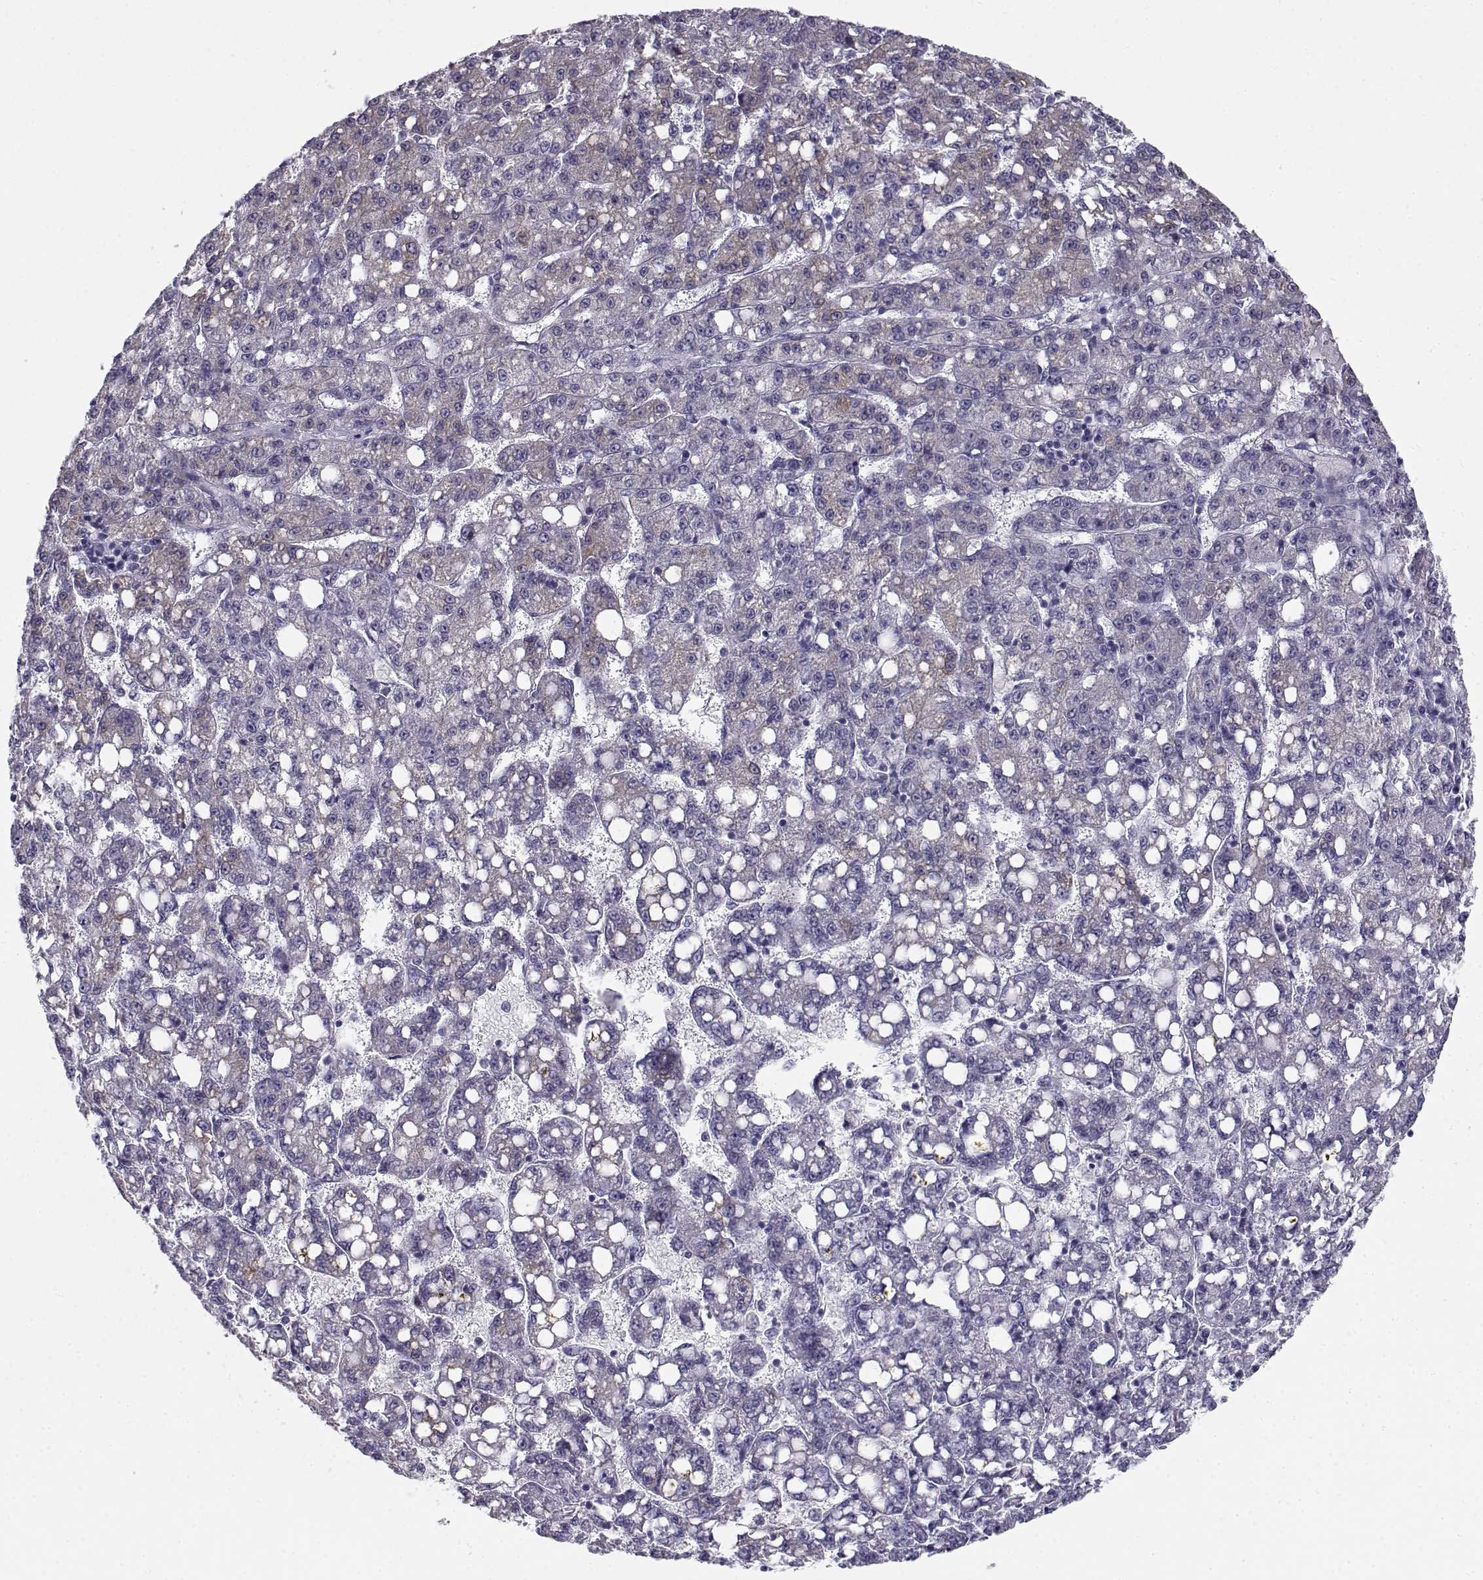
{"staining": {"intensity": "negative", "quantity": "none", "location": "none"}, "tissue": "liver cancer", "cell_type": "Tumor cells", "image_type": "cancer", "snomed": [{"axis": "morphology", "description": "Carcinoma, Hepatocellular, NOS"}, {"axis": "topography", "description": "Liver"}], "caption": "This is an immunohistochemistry micrograph of hepatocellular carcinoma (liver). There is no staining in tumor cells.", "gene": "CREB3L3", "patient": {"sex": "female", "age": 65}}